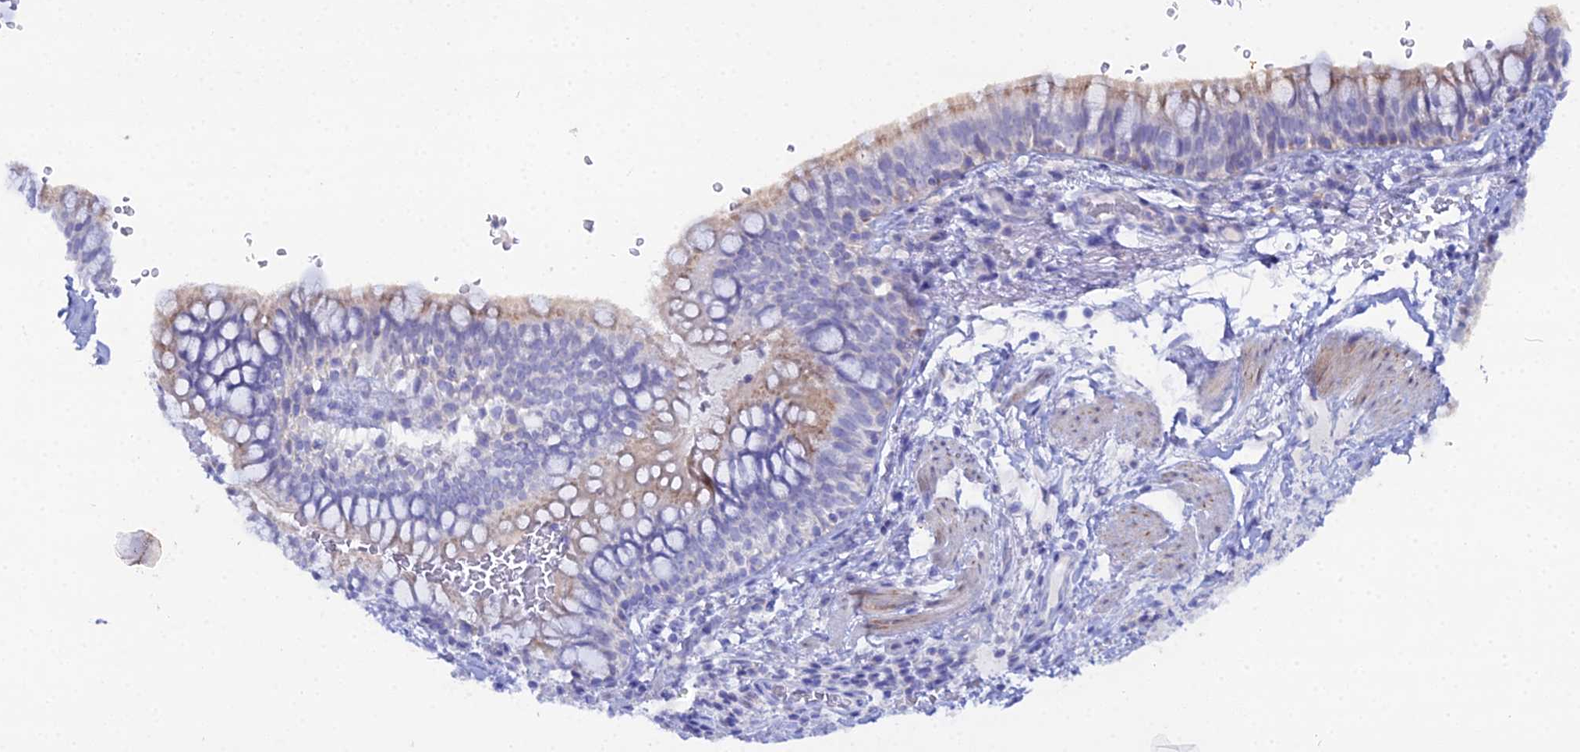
{"staining": {"intensity": "weak", "quantity": "<25%", "location": "cytoplasmic/membranous"}, "tissue": "bronchus", "cell_type": "Respiratory epithelial cells", "image_type": "normal", "snomed": [{"axis": "morphology", "description": "Normal tissue, NOS"}, {"axis": "topography", "description": "Cartilage tissue"}, {"axis": "topography", "description": "Bronchus"}], "caption": "A high-resolution histopathology image shows IHC staining of normal bronchus, which displays no significant staining in respiratory epithelial cells.", "gene": "DHX34", "patient": {"sex": "female", "age": 36}}